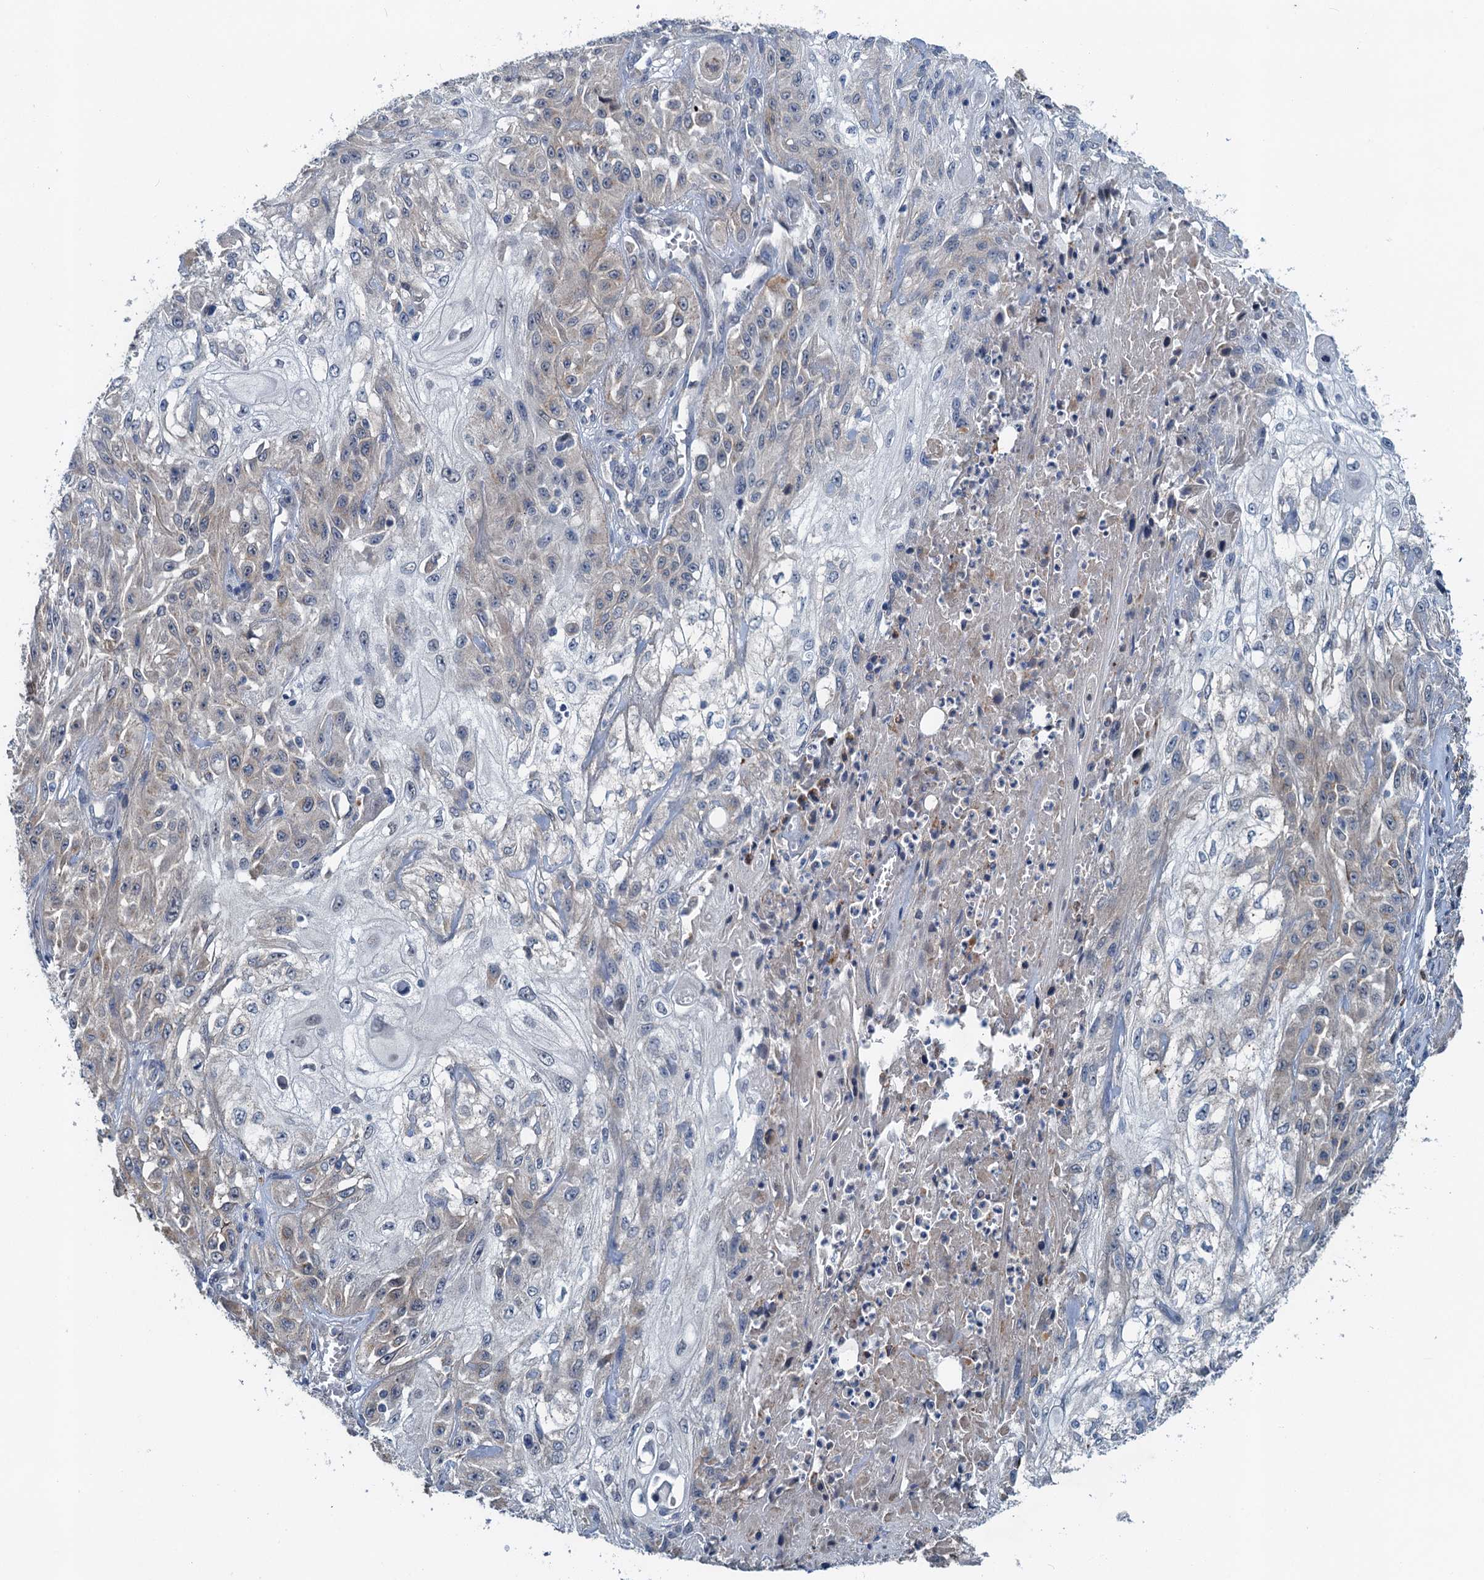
{"staining": {"intensity": "negative", "quantity": "none", "location": "none"}, "tissue": "skin cancer", "cell_type": "Tumor cells", "image_type": "cancer", "snomed": [{"axis": "morphology", "description": "Squamous cell carcinoma, NOS"}, {"axis": "morphology", "description": "Squamous cell carcinoma, metastatic, NOS"}, {"axis": "topography", "description": "Skin"}, {"axis": "topography", "description": "Lymph node"}], "caption": "Immunohistochemical staining of metastatic squamous cell carcinoma (skin) shows no significant positivity in tumor cells.", "gene": "ZNF606", "patient": {"sex": "male", "age": 75}}